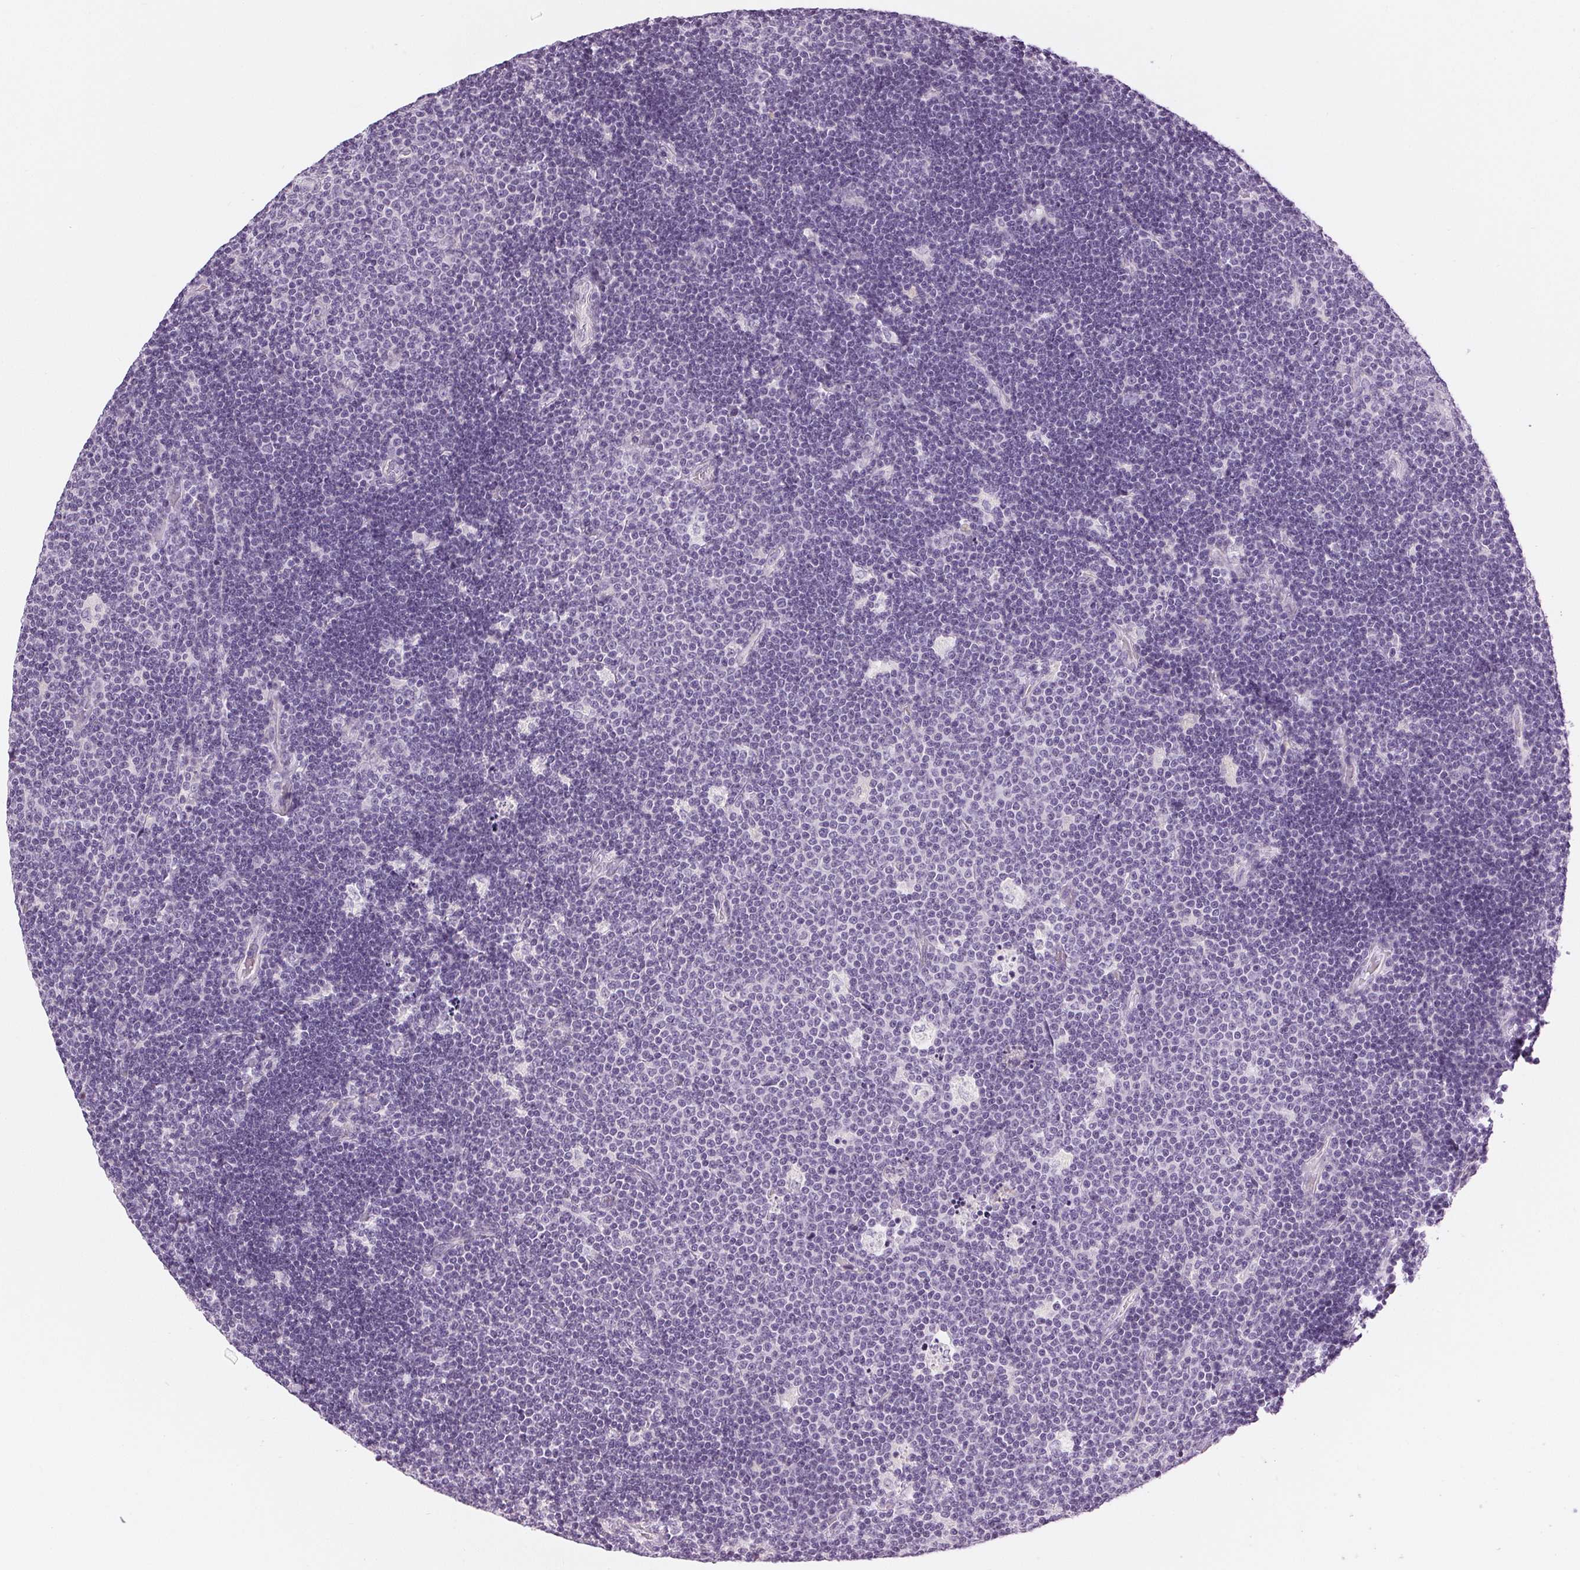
{"staining": {"intensity": "negative", "quantity": "none", "location": "none"}, "tissue": "lymphoma", "cell_type": "Tumor cells", "image_type": "cancer", "snomed": [{"axis": "morphology", "description": "Malignant lymphoma, non-Hodgkin's type, Low grade"}, {"axis": "topography", "description": "Brain"}], "caption": "Tumor cells show no significant protein staining in low-grade malignant lymphoma, non-Hodgkin's type.", "gene": "MISP", "patient": {"sex": "female", "age": 66}}